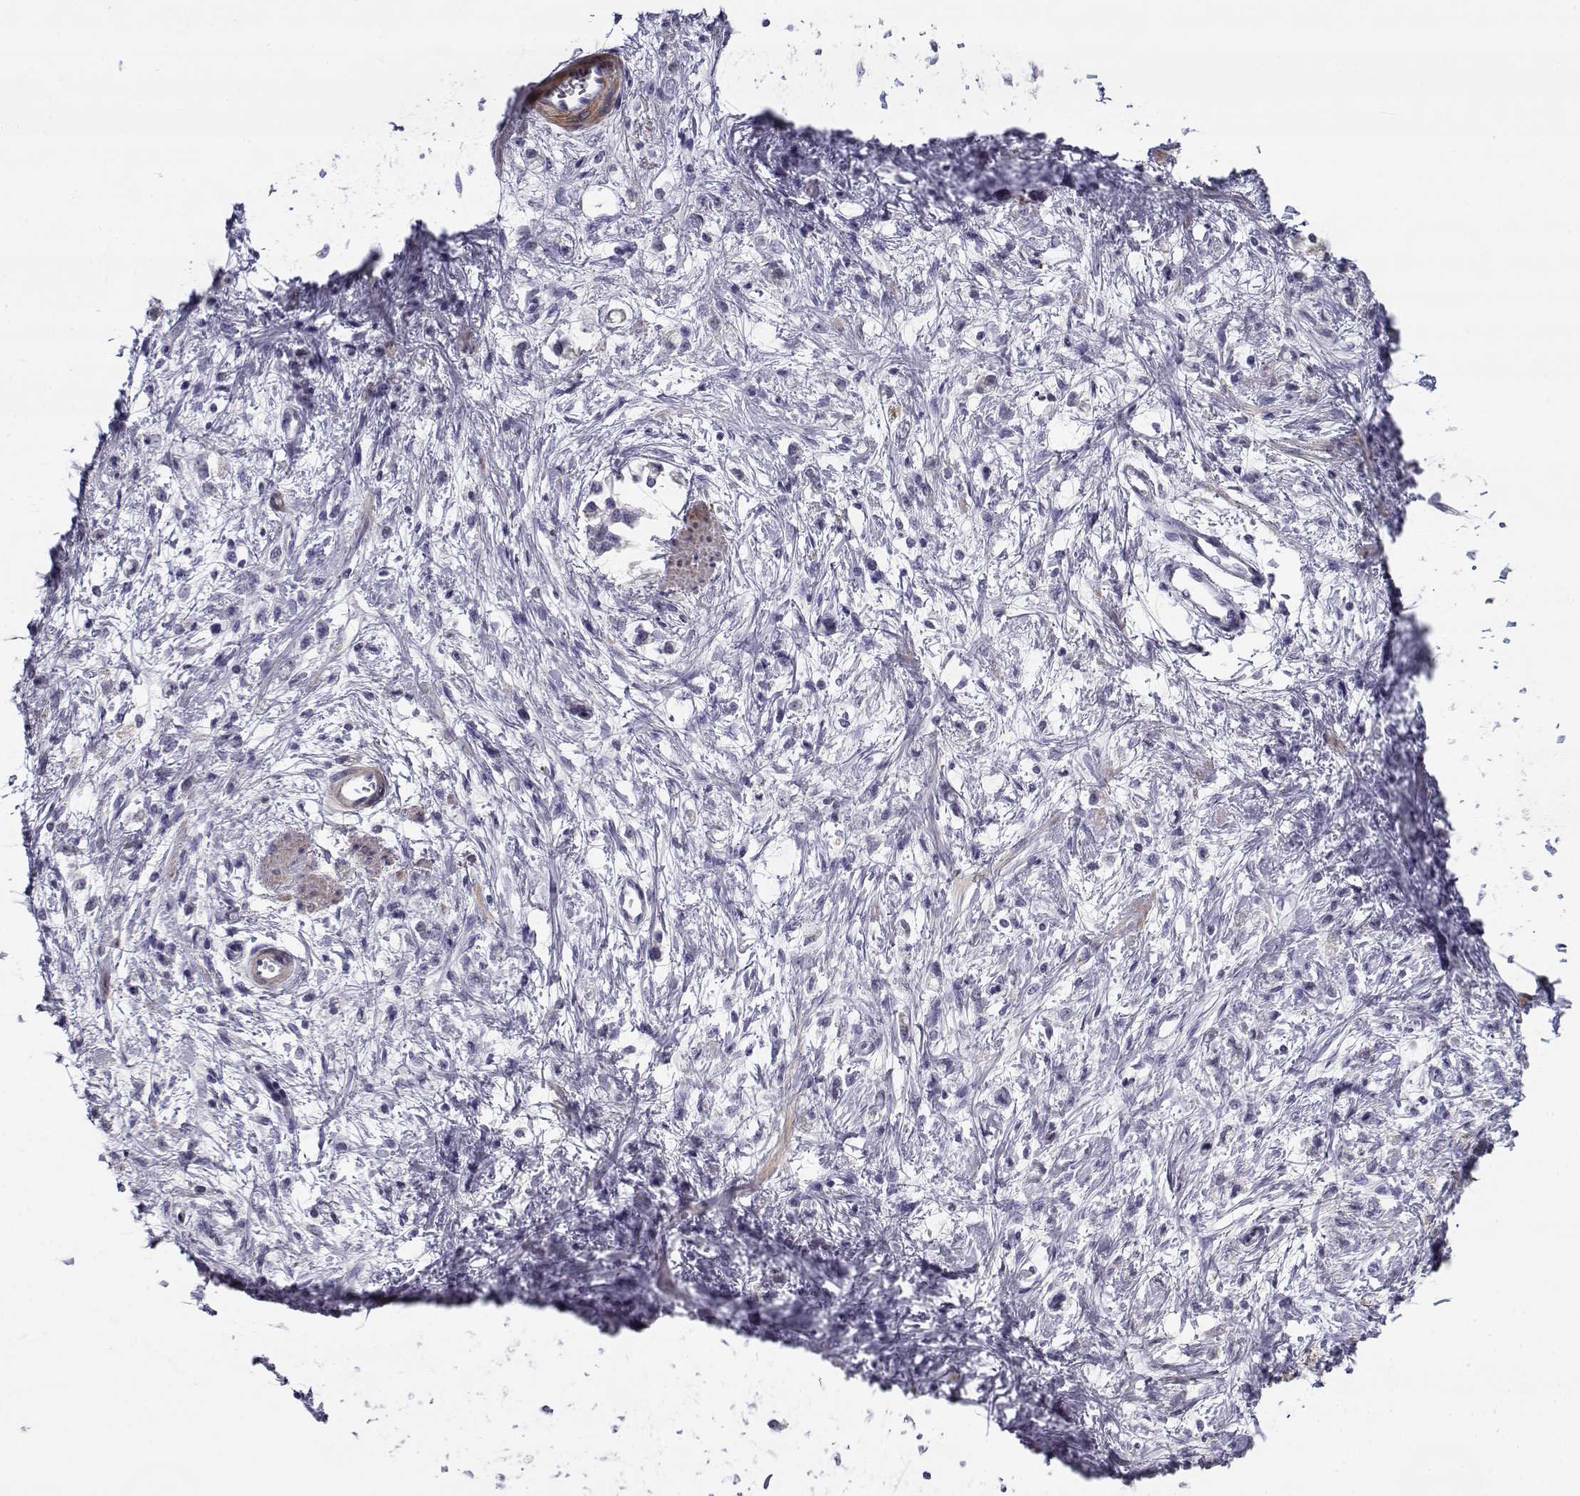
{"staining": {"intensity": "negative", "quantity": "none", "location": "none"}, "tissue": "stomach cancer", "cell_type": "Tumor cells", "image_type": "cancer", "snomed": [{"axis": "morphology", "description": "Adenocarcinoma, NOS"}, {"axis": "topography", "description": "Stomach"}], "caption": "This is an IHC histopathology image of stomach adenocarcinoma. There is no expression in tumor cells.", "gene": "CREB3L3", "patient": {"sex": "female", "age": 60}}